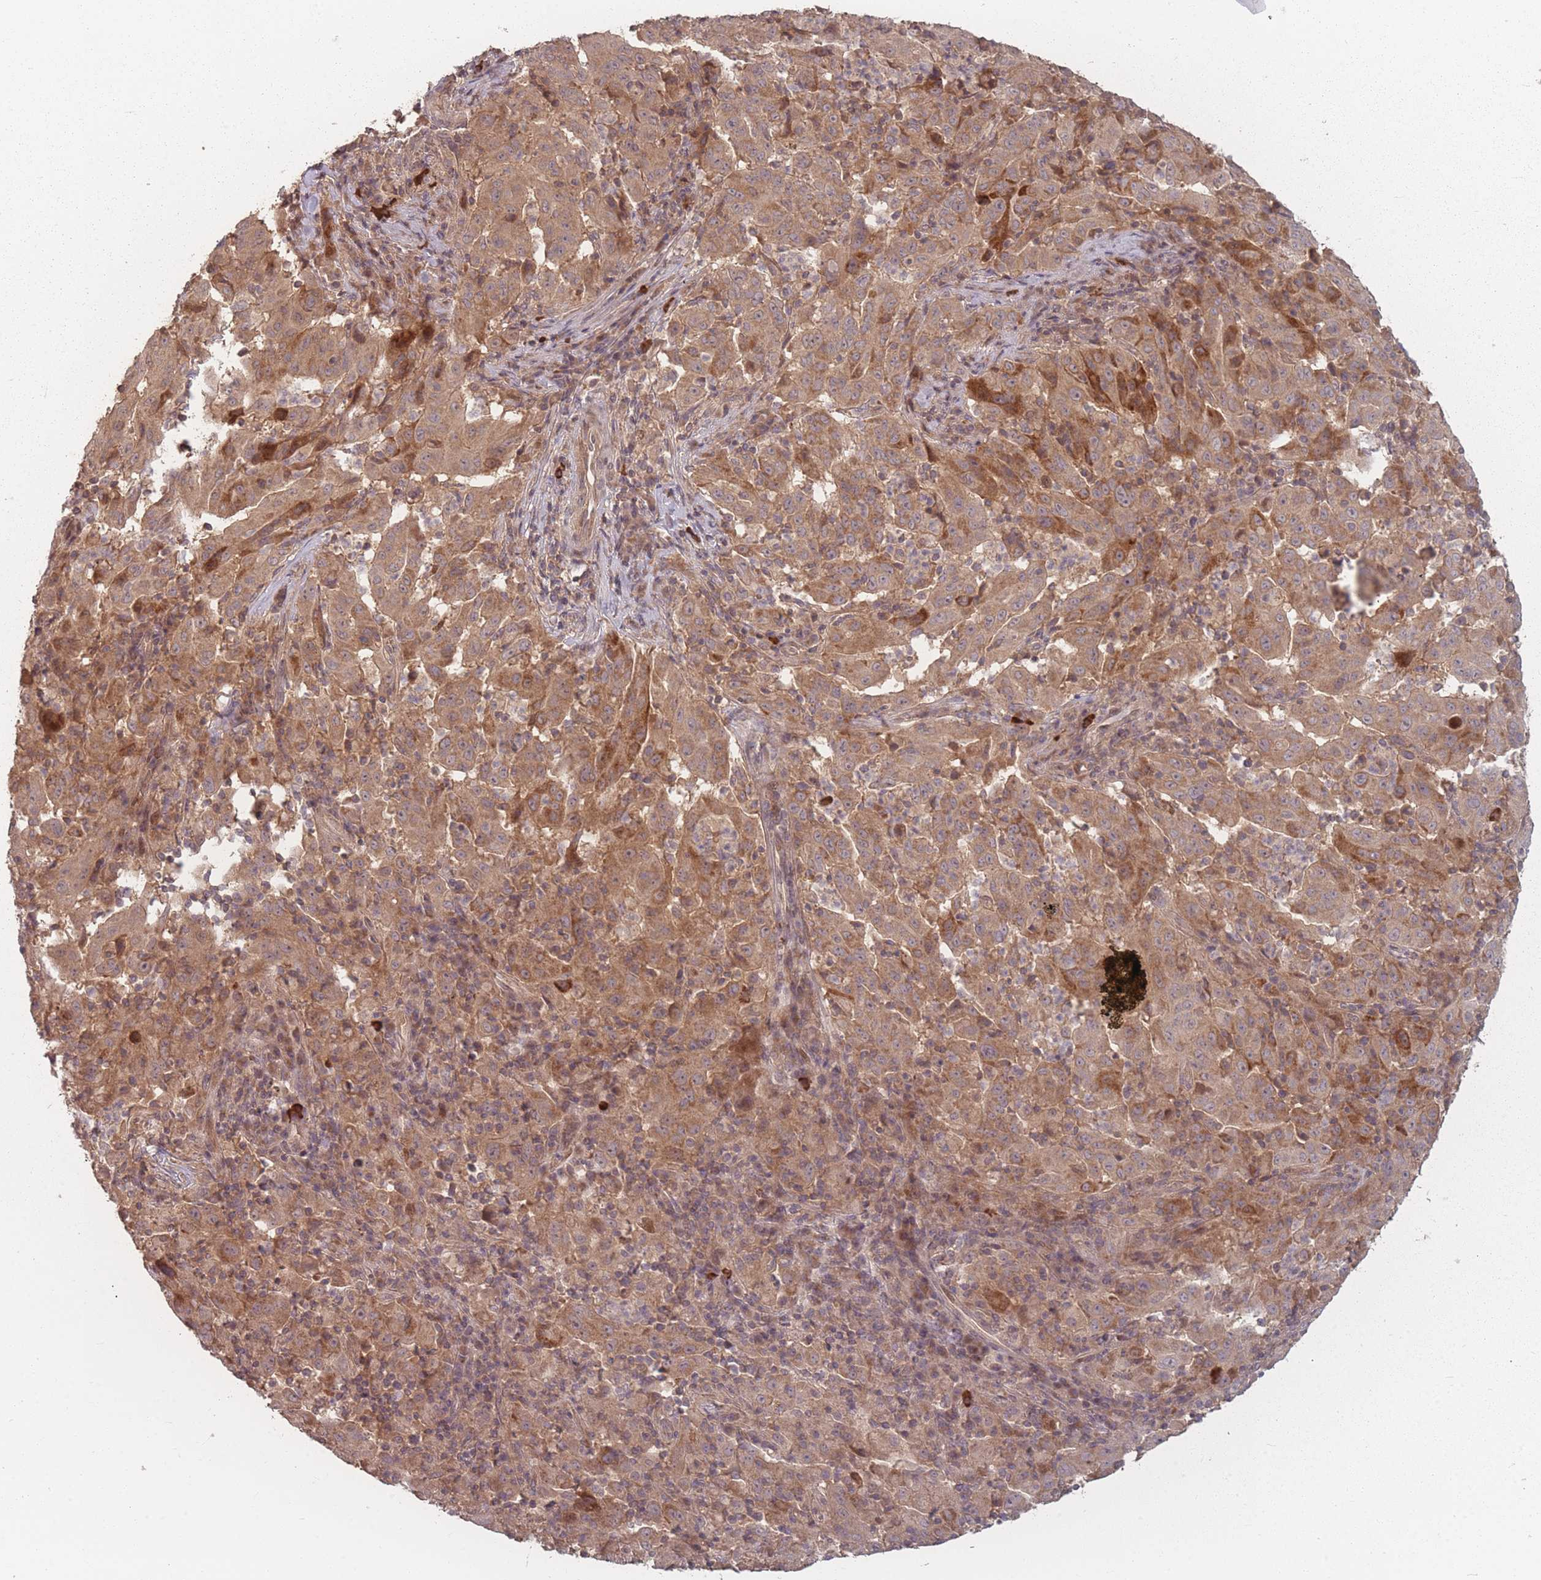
{"staining": {"intensity": "moderate", "quantity": ">75%", "location": "cytoplasmic/membranous"}, "tissue": "pancreatic cancer", "cell_type": "Tumor cells", "image_type": "cancer", "snomed": [{"axis": "morphology", "description": "Adenocarcinoma, NOS"}, {"axis": "topography", "description": "Pancreas"}], "caption": "Tumor cells reveal medium levels of moderate cytoplasmic/membranous staining in approximately >75% of cells in adenocarcinoma (pancreatic).", "gene": "HAGH", "patient": {"sex": "male", "age": 63}}